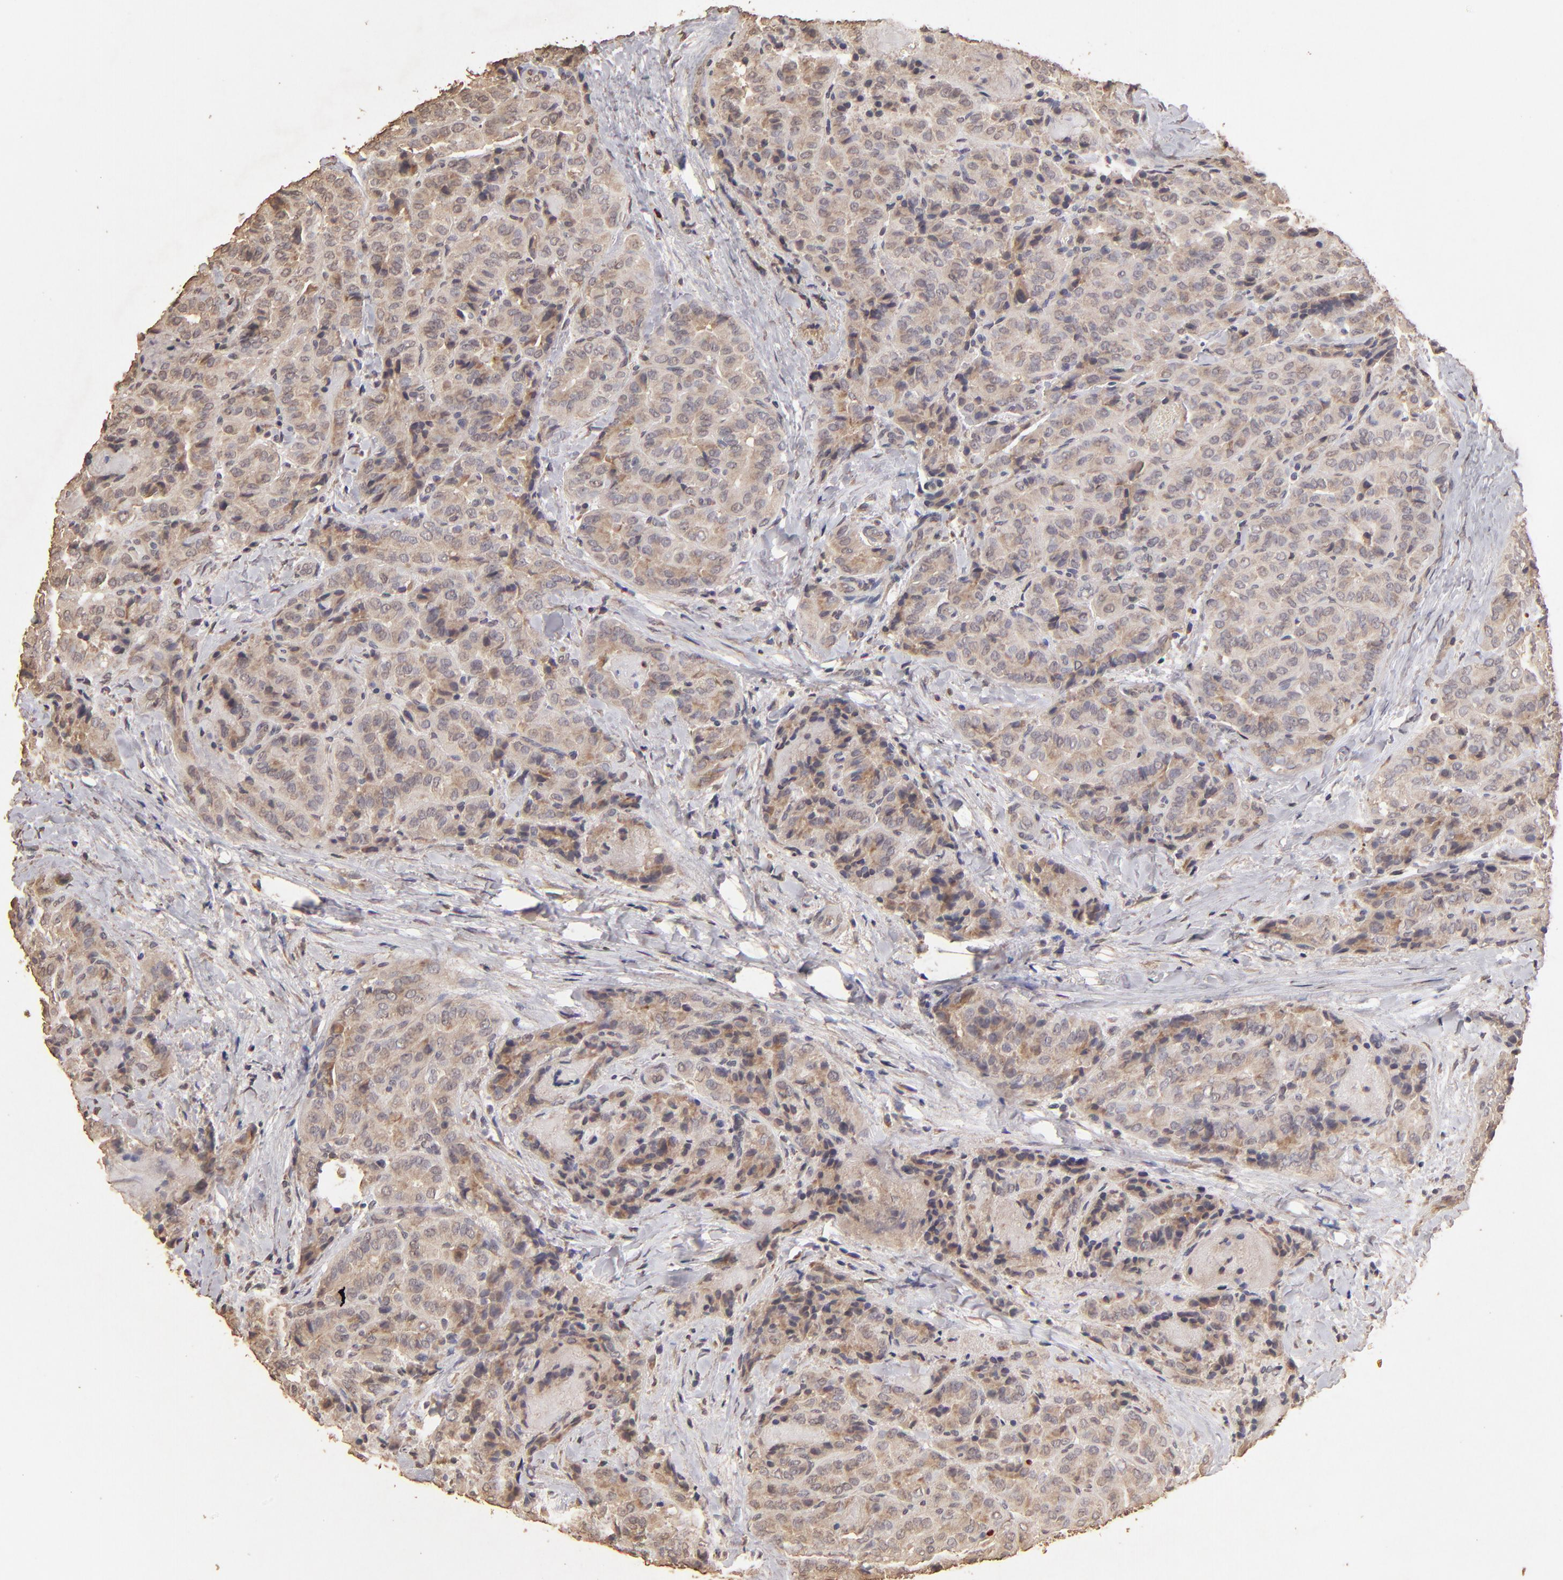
{"staining": {"intensity": "weak", "quantity": ">75%", "location": "cytoplasmic/membranous"}, "tissue": "thyroid cancer", "cell_type": "Tumor cells", "image_type": "cancer", "snomed": [{"axis": "morphology", "description": "Papillary adenocarcinoma, NOS"}, {"axis": "topography", "description": "Thyroid gland"}], "caption": "An immunohistochemistry photomicrograph of tumor tissue is shown. Protein staining in brown highlights weak cytoplasmic/membranous positivity in thyroid cancer within tumor cells.", "gene": "OPHN1", "patient": {"sex": "female", "age": 71}}